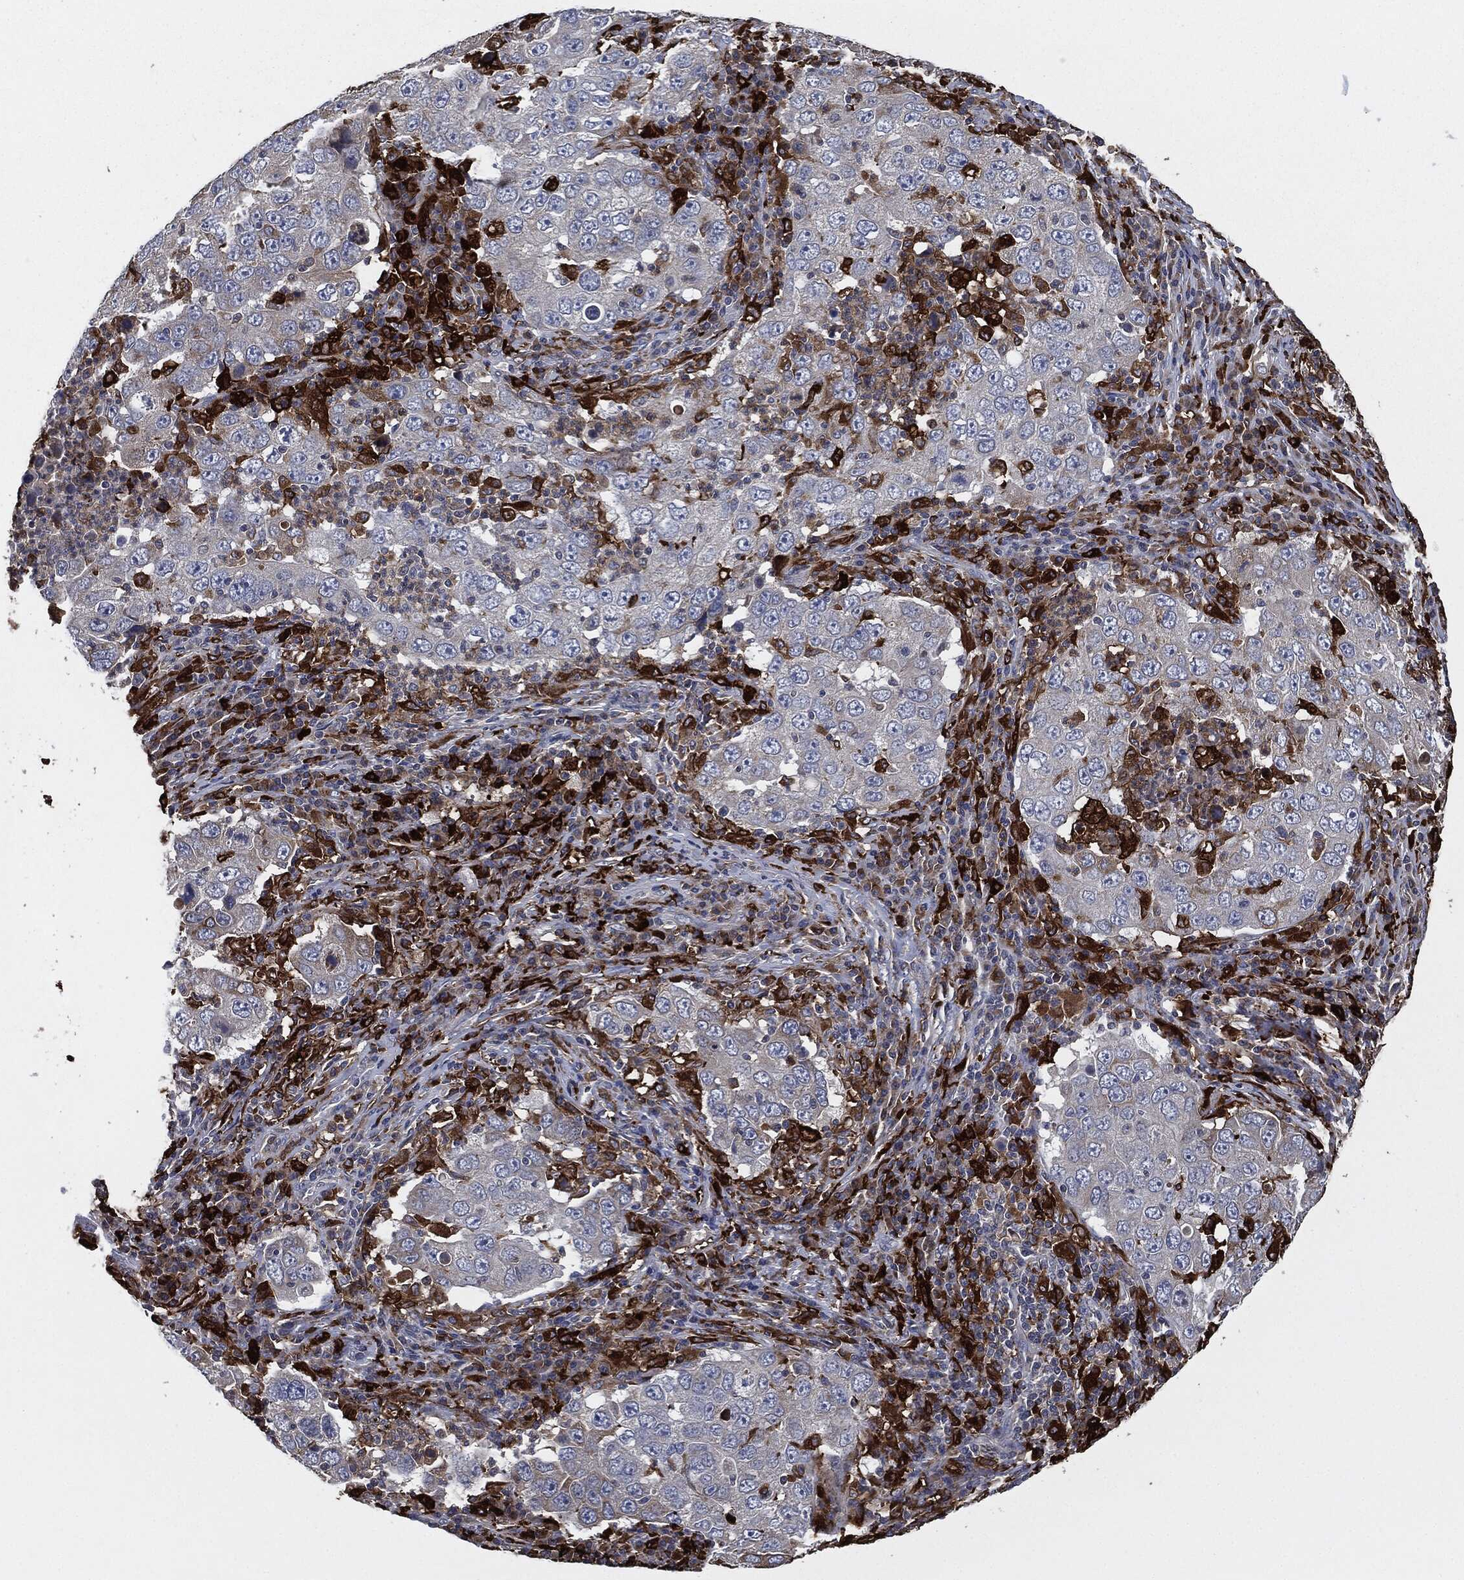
{"staining": {"intensity": "negative", "quantity": "none", "location": "none"}, "tissue": "lung cancer", "cell_type": "Tumor cells", "image_type": "cancer", "snomed": [{"axis": "morphology", "description": "Adenocarcinoma, NOS"}, {"axis": "topography", "description": "Lung"}], "caption": "A micrograph of human adenocarcinoma (lung) is negative for staining in tumor cells.", "gene": "TMEM11", "patient": {"sex": "male", "age": 73}}